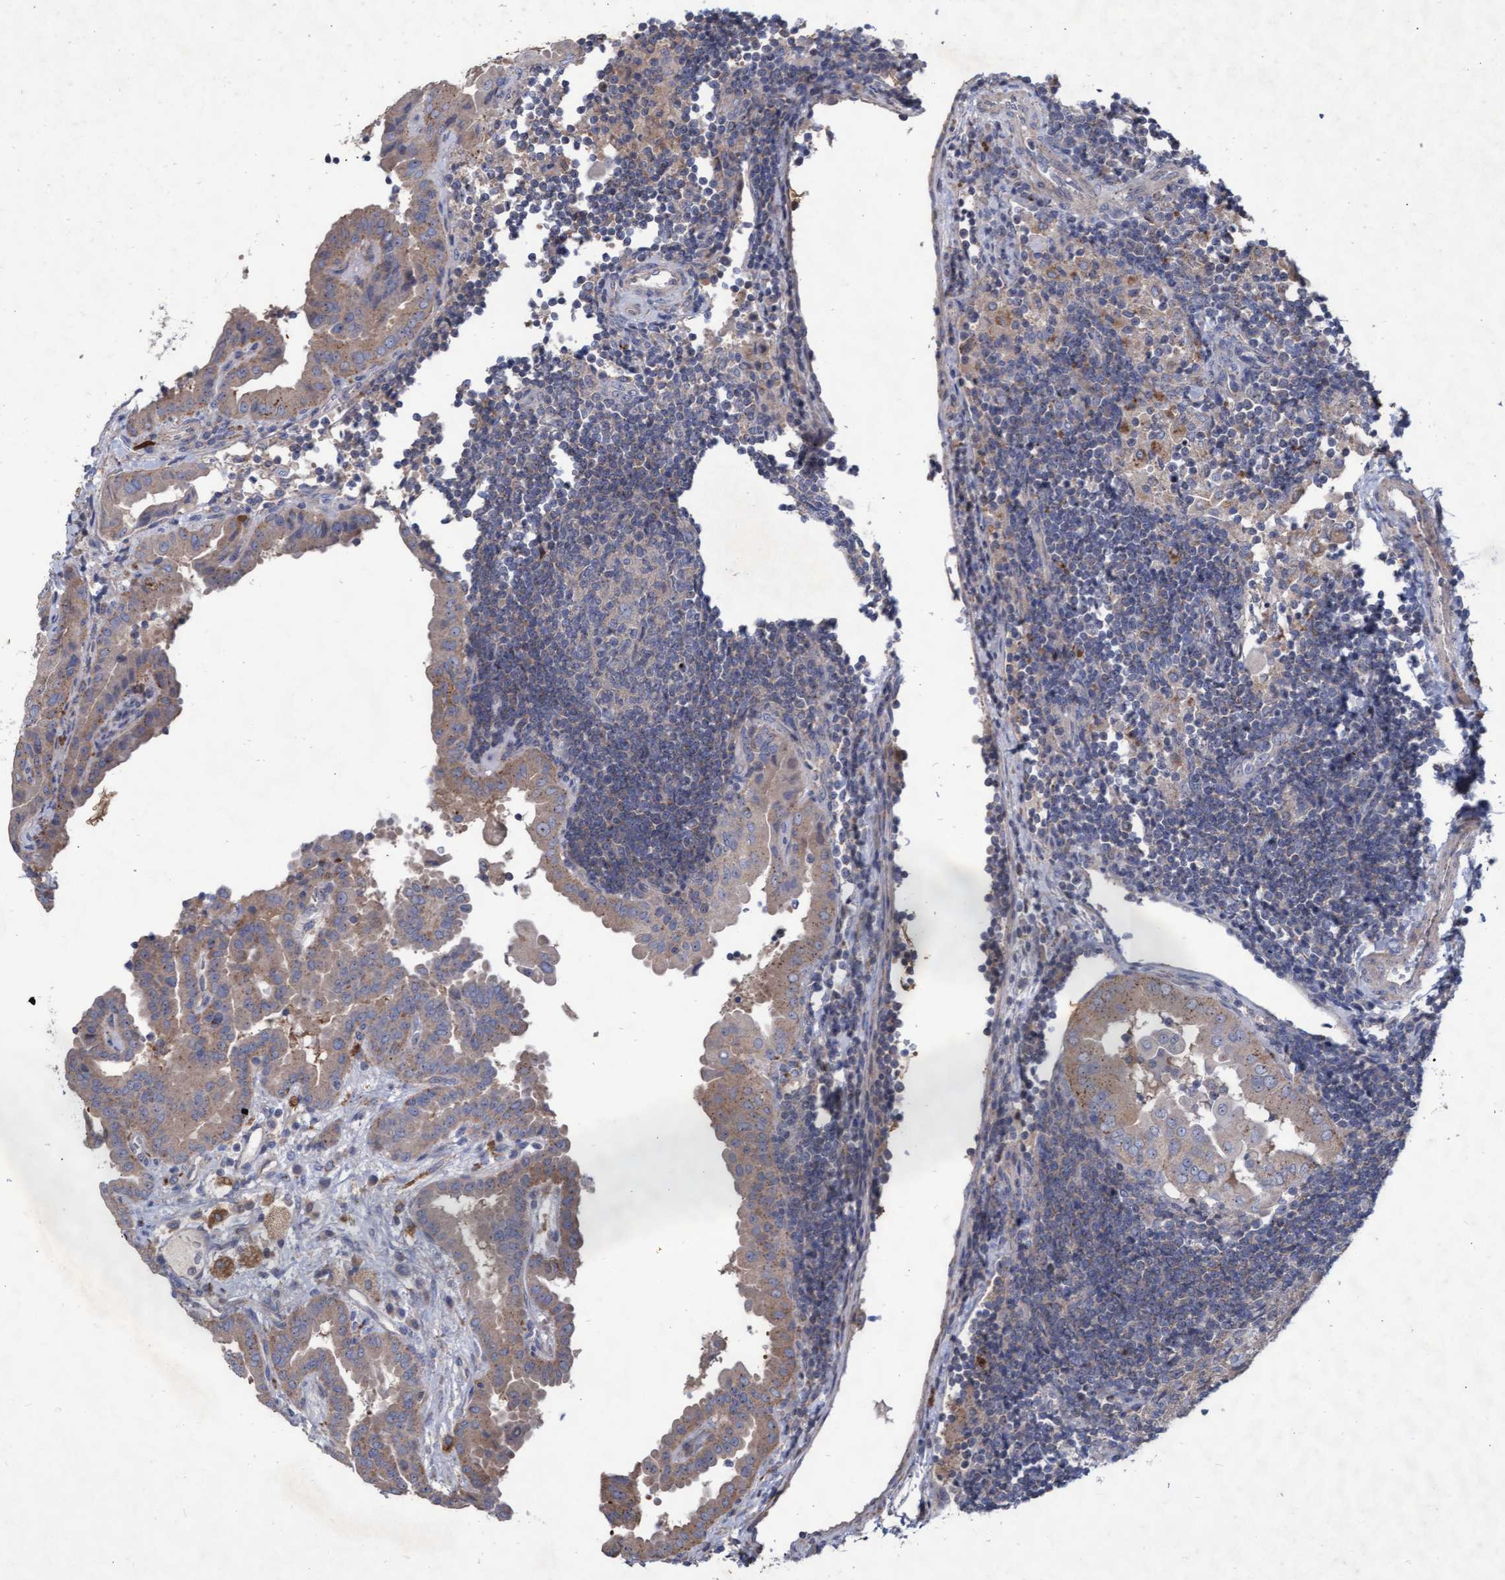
{"staining": {"intensity": "weak", "quantity": ">75%", "location": "cytoplasmic/membranous"}, "tissue": "thyroid cancer", "cell_type": "Tumor cells", "image_type": "cancer", "snomed": [{"axis": "morphology", "description": "Papillary adenocarcinoma, NOS"}, {"axis": "topography", "description": "Thyroid gland"}], "caption": "About >75% of tumor cells in human thyroid papillary adenocarcinoma show weak cytoplasmic/membranous protein expression as visualized by brown immunohistochemical staining.", "gene": "ABCF2", "patient": {"sex": "male", "age": 33}}